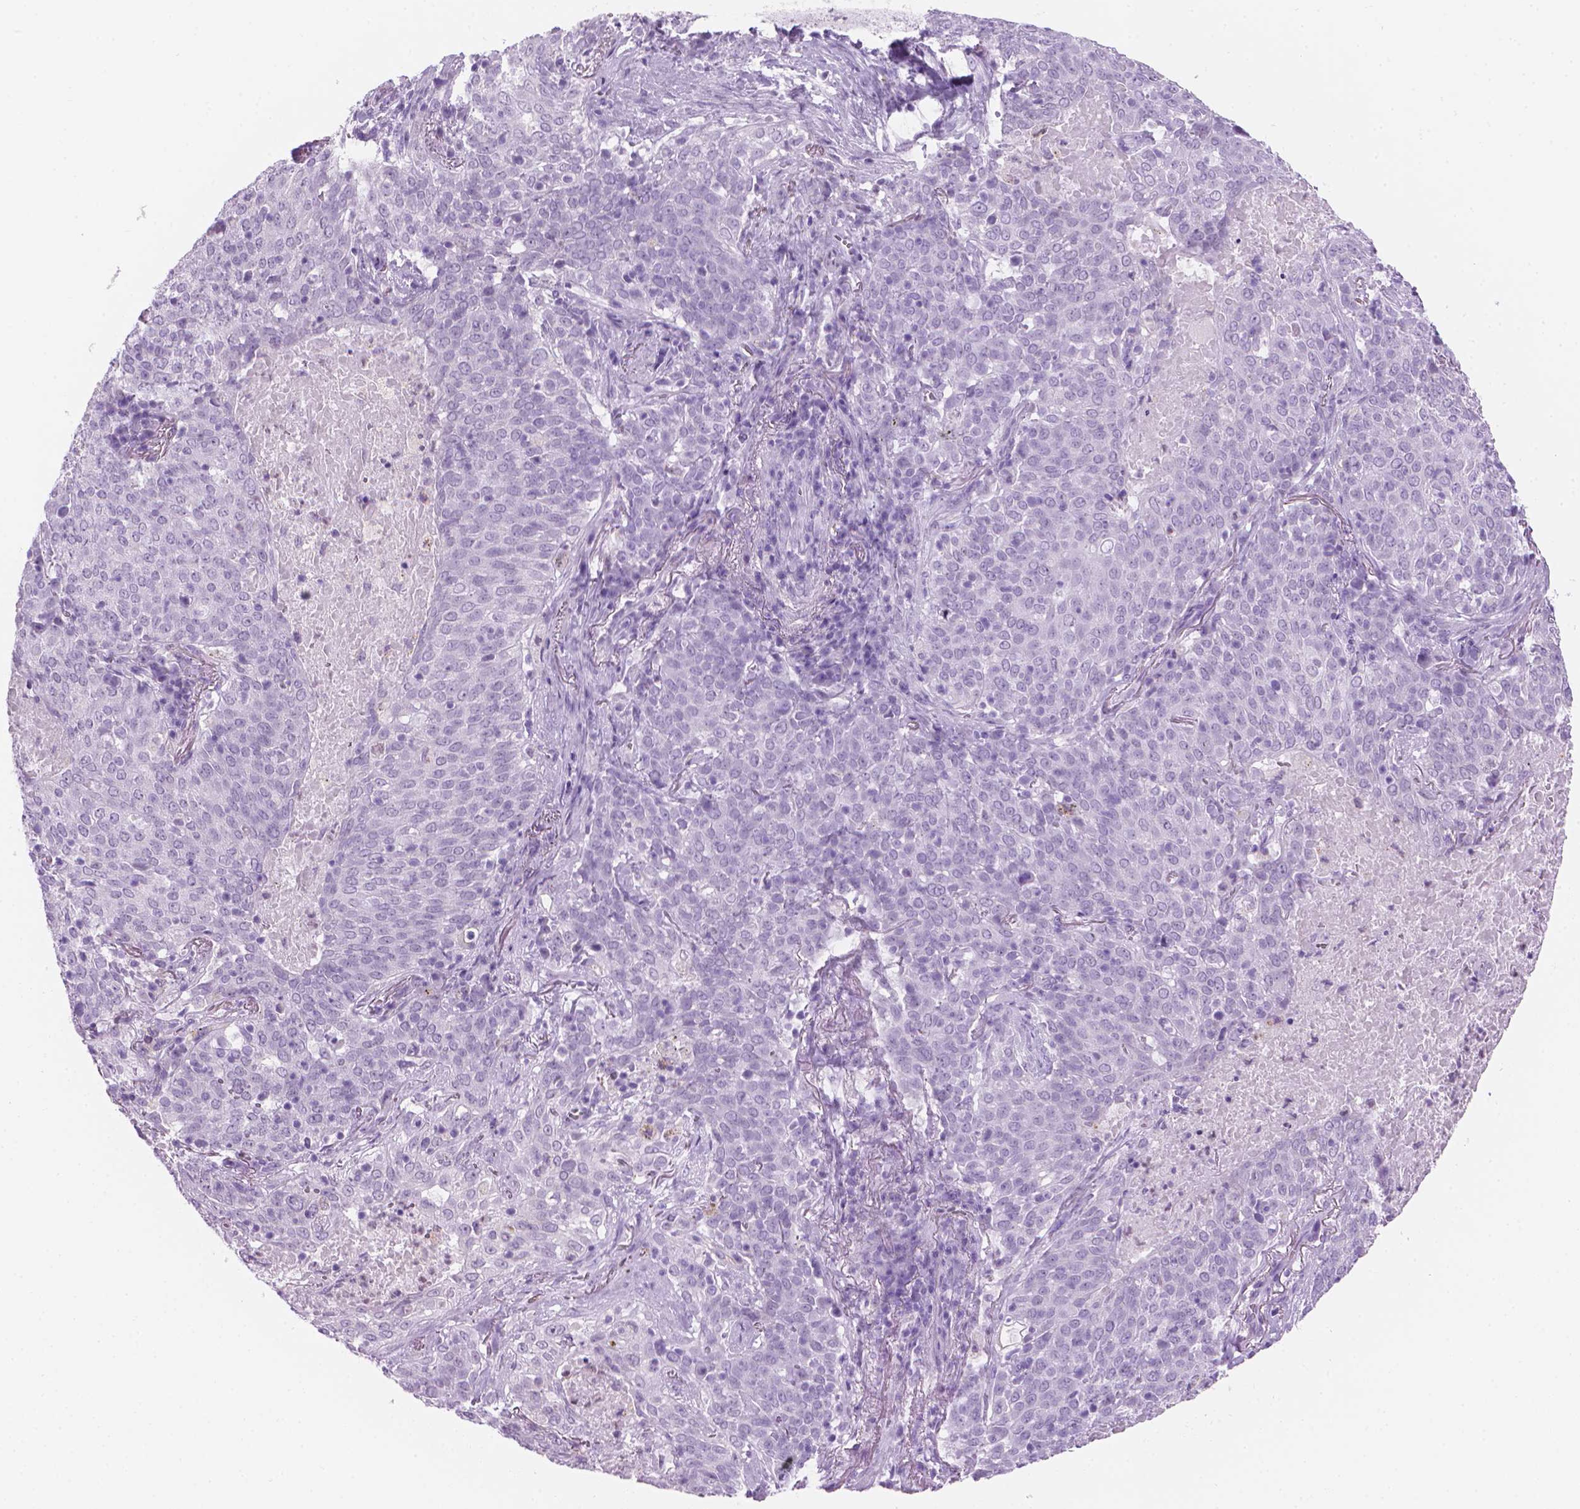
{"staining": {"intensity": "negative", "quantity": "none", "location": "none"}, "tissue": "lung cancer", "cell_type": "Tumor cells", "image_type": "cancer", "snomed": [{"axis": "morphology", "description": "Squamous cell carcinoma, NOS"}, {"axis": "topography", "description": "Lung"}], "caption": "DAB immunohistochemical staining of lung cancer demonstrates no significant positivity in tumor cells.", "gene": "TTC29", "patient": {"sex": "male", "age": 82}}